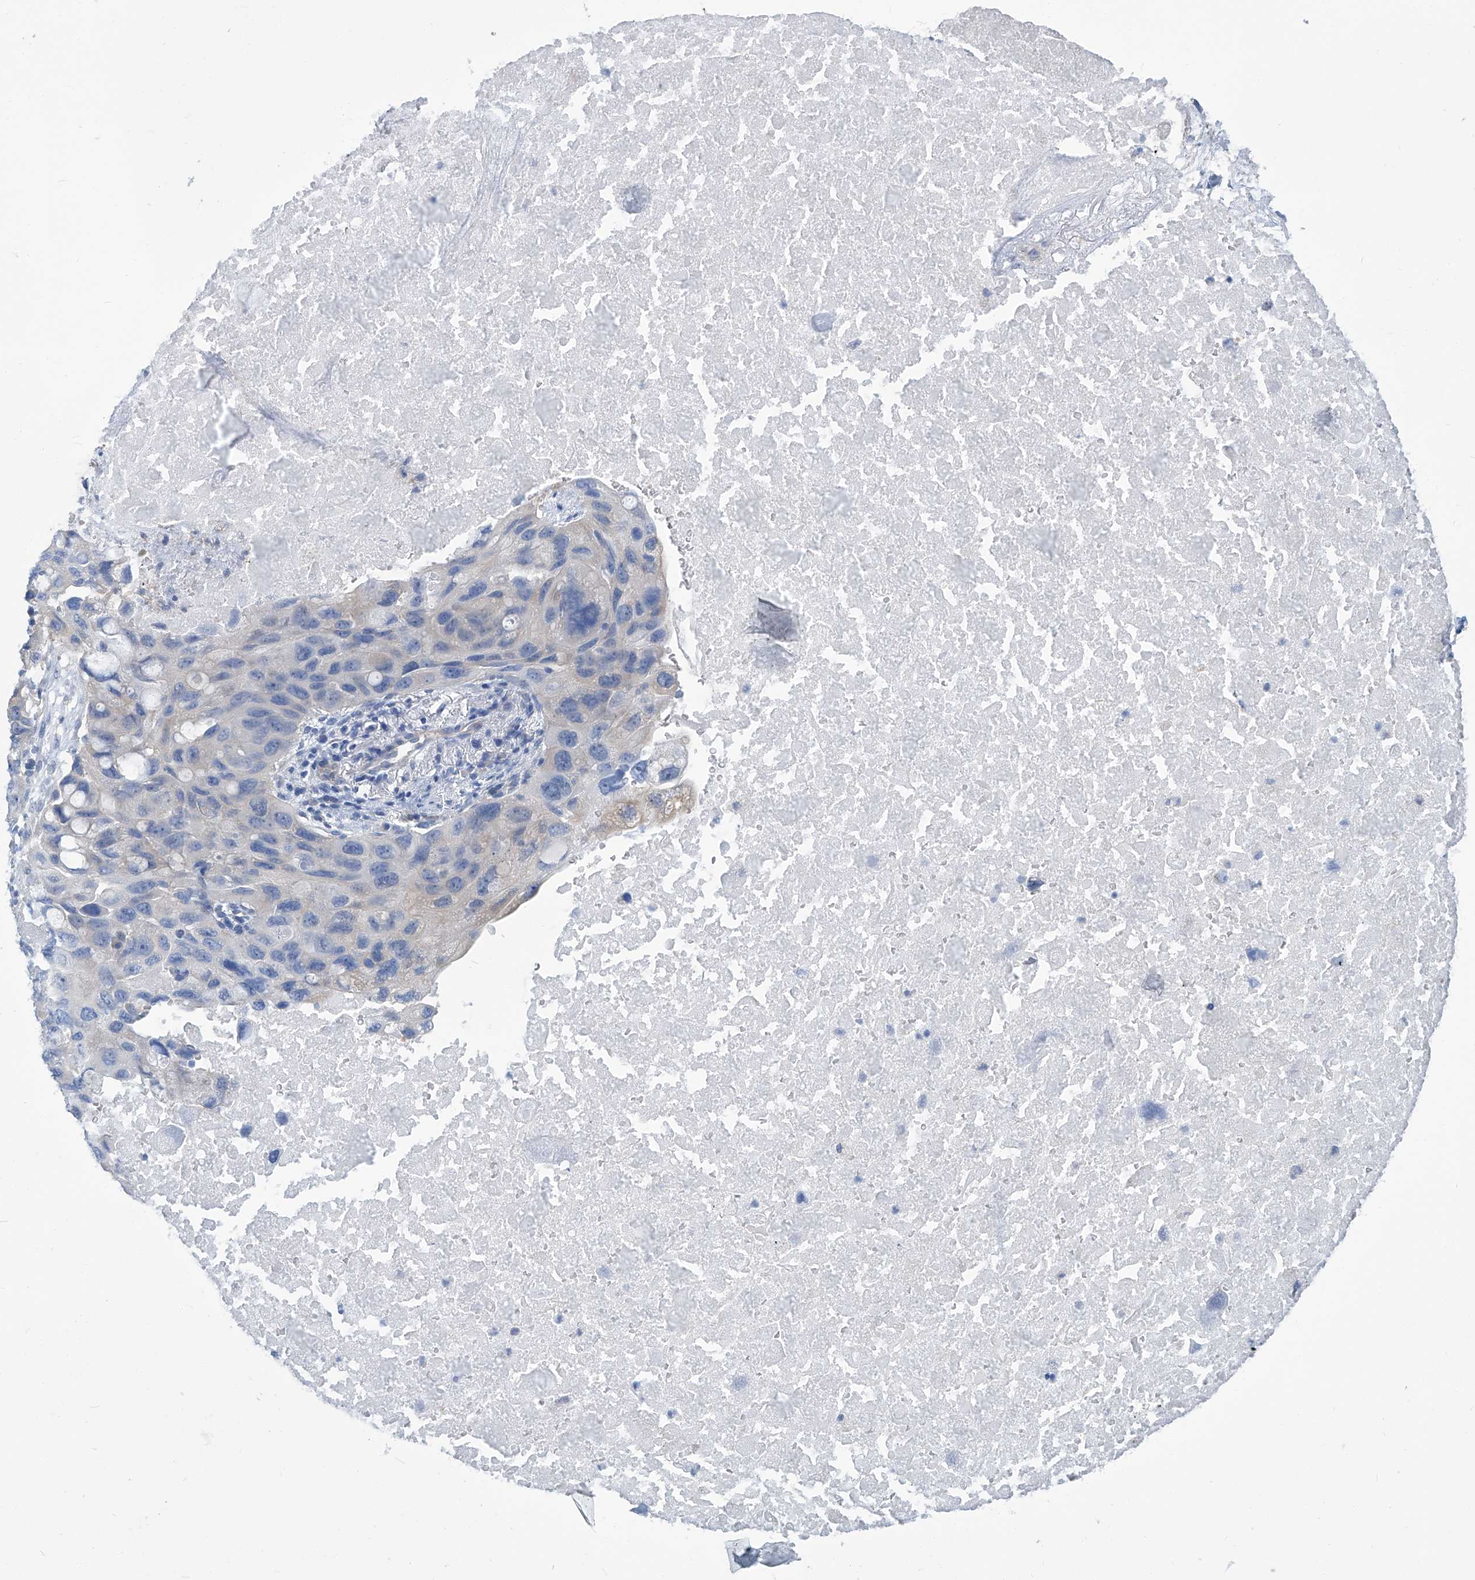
{"staining": {"intensity": "weak", "quantity": "<25%", "location": "cytoplasmic/membranous"}, "tissue": "lung cancer", "cell_type": "Tumor cells", "image_type": "cancer", "snomed": [{"axis": "morphology", "description": "Squamous cell carcinoma, NOS"}, {"axis": "topography", "description": "Lung"}], "caption": "The immunohistochemistry image has no significant staining in tumor cells of lung cancer (squamous cell carcinoma) tissue. (DAB immunohistochemistry (IHC), high magnification).", "gene": "PFKL", "patient": {"sex": "female", "age": 73}}